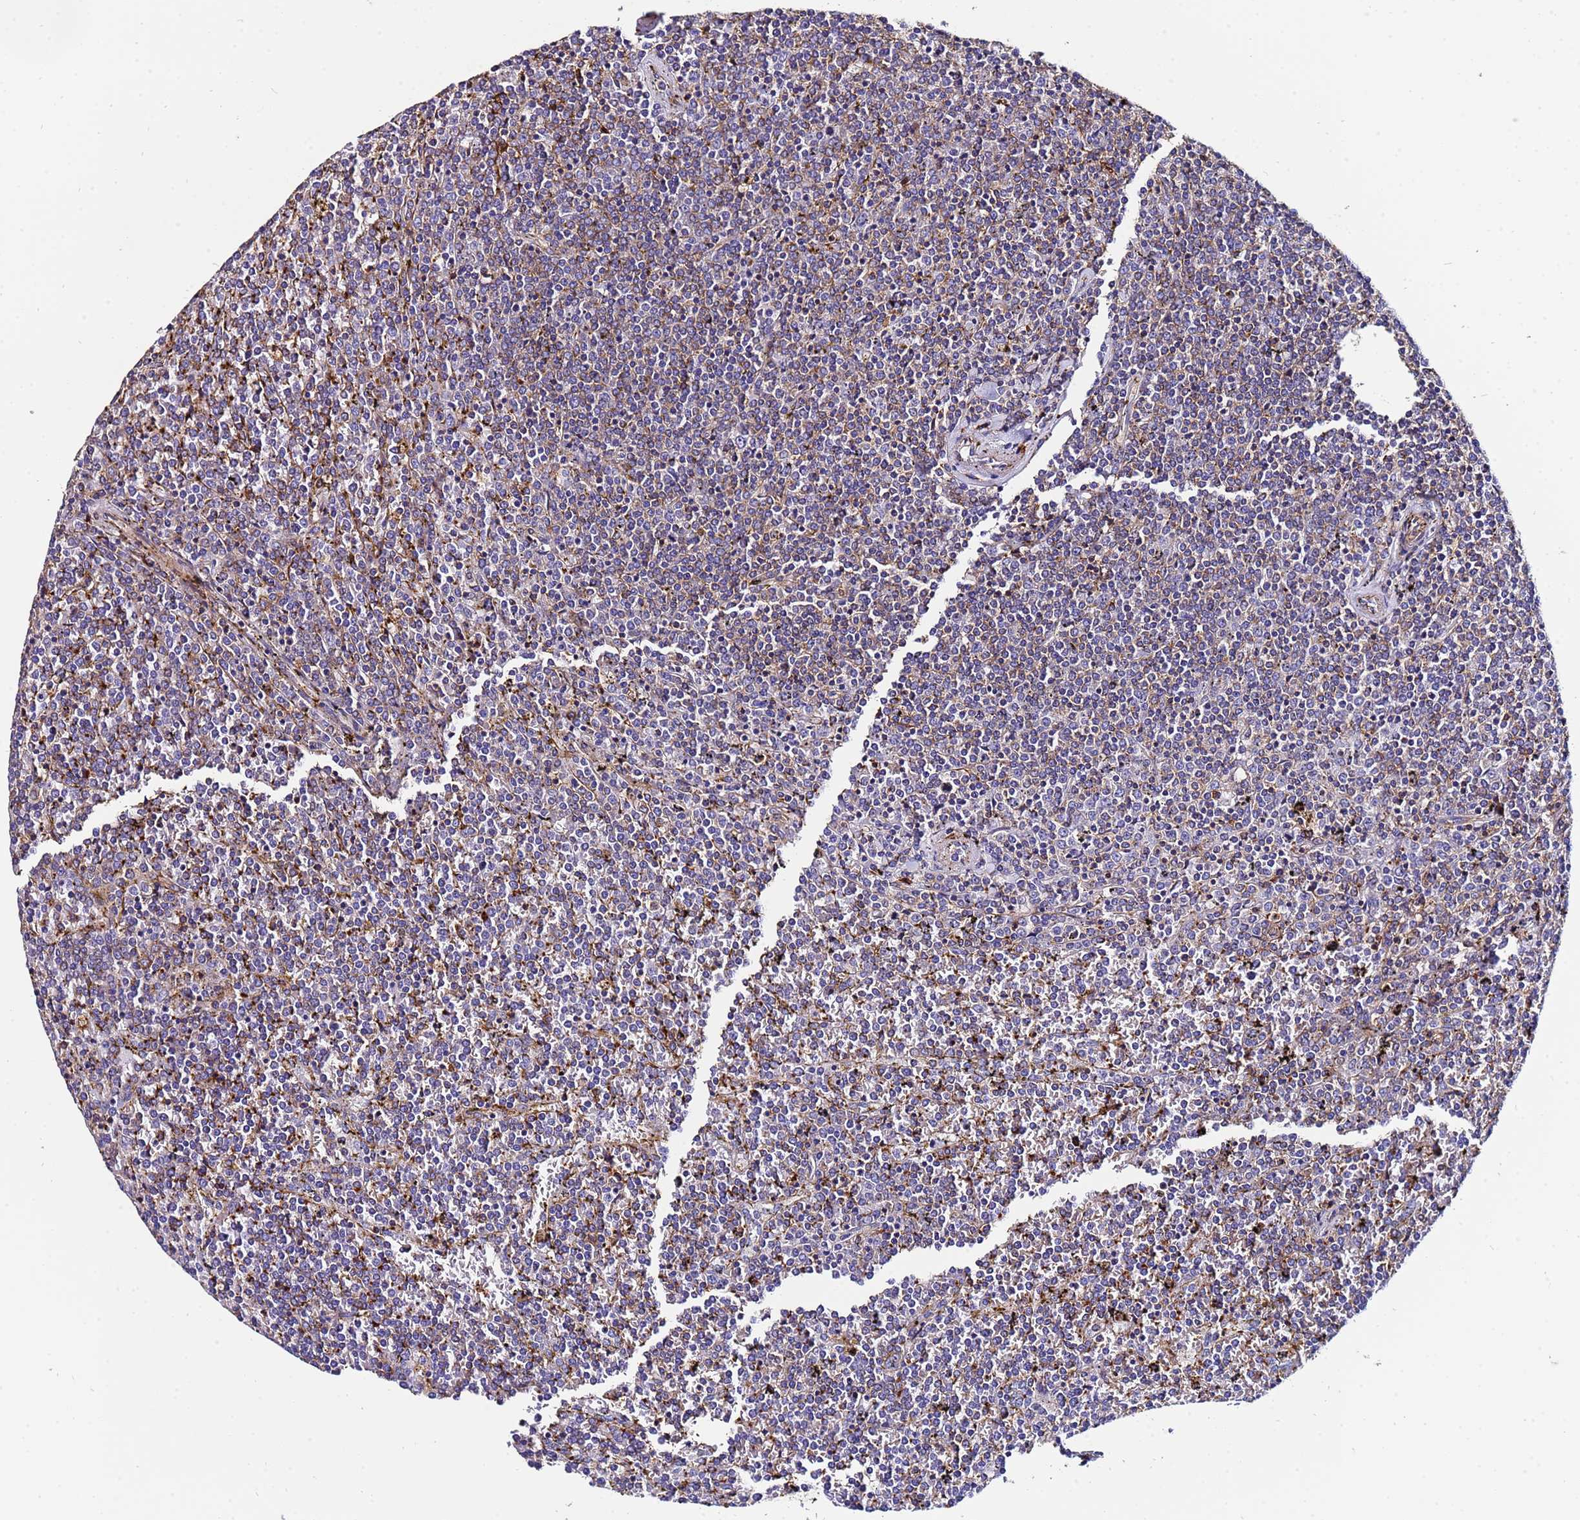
{"staining": {"intensity": "weak", "quantity": "25%-75%", "location": "cytoplasmic/membranous"}, "tissue": "lymphoma", "cell_type": "Tumor cells", "image_type": "cancer", "snomed": [{"axis": "morphology", "description": "Malignant lymphoma, non-Hodgkin's type, Low grade"}, {"axis": "topography", "description": "Spleen"}], "caption": "There is low levels of weak cytoplasmic/membranous expression in tumor cells of lymphoma, as demonstrated by immunohistochemical staining (brown color).", "gene": "POTEE", "patient": {"sex": "female", "age": 19}}